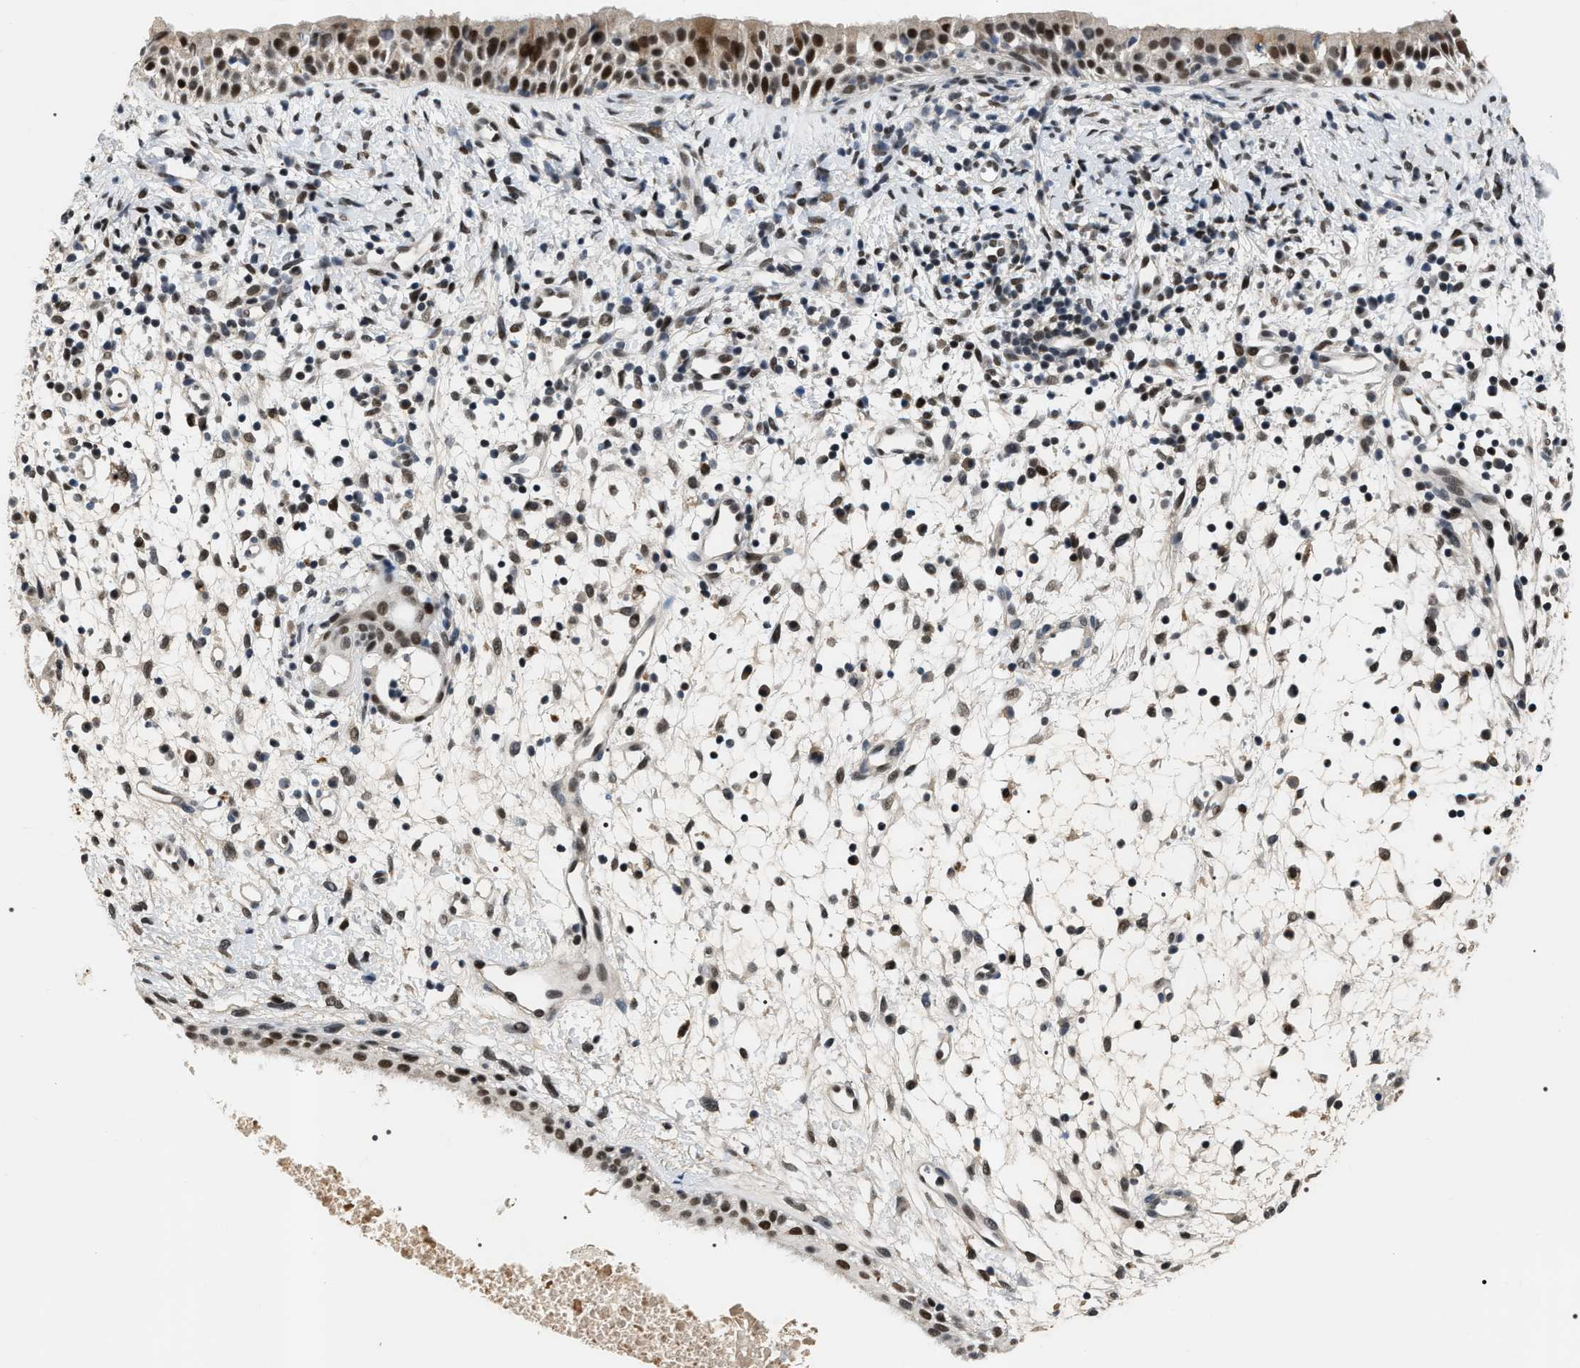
{"staining": {"intensity": "strong", "quantity": ">75%", "location": "nuclear"}, "tissue": "nasopharynx", "cell_type": "Respiratory epithelial cells", "image_type": "normal", "snomed": [{"axis": "morphology", "description": "Normal tissue, NOS"}, {"axis": "topography", "description": "Nasopharynx"}], "caption": "This micrograph displays immunohistochemistry (IHC) staining of benign nasopharynx, with high strong nuclear staining in approximately >75% of respiratory epithelial cells.", "gene": "C7orf25", "patient": {"sex": "male", "age": 22}}